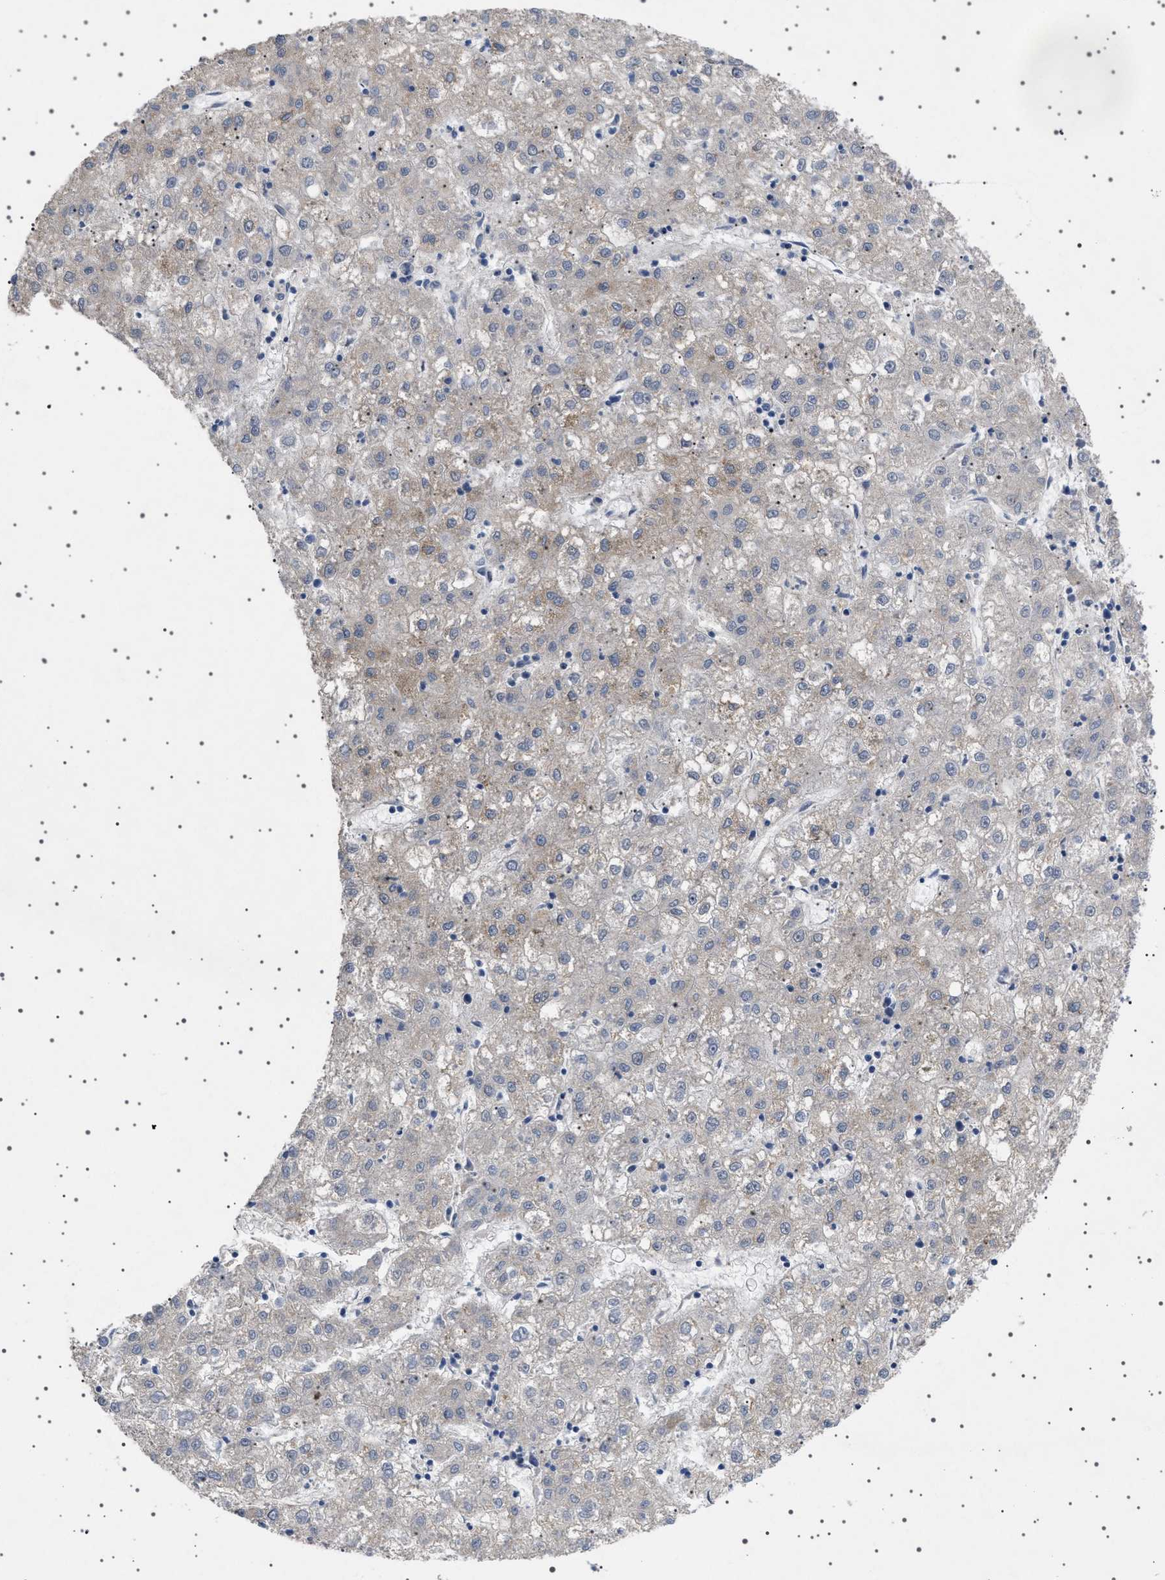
{"staining": {"intensity": "weak", "quantity": "<25%", "location": "cytoplasmic/membranous"}, "tissue": "liver cancer", "cell_type": "Tumor cells", "image_type": "cancer", "snomed": [{"axis": "morphology", "description": "Carcinoma, Hepatocellular, NOS"}, {"axis": "topography", "description": "Liver"}], "caption": "This is an immunohistochemistry photomicrograph of hepatocellular carcinoma (liver). There is no positivity in tumor cells.", "gene": "HTR1A", "patient": {"sex": "male", "age": 72}}